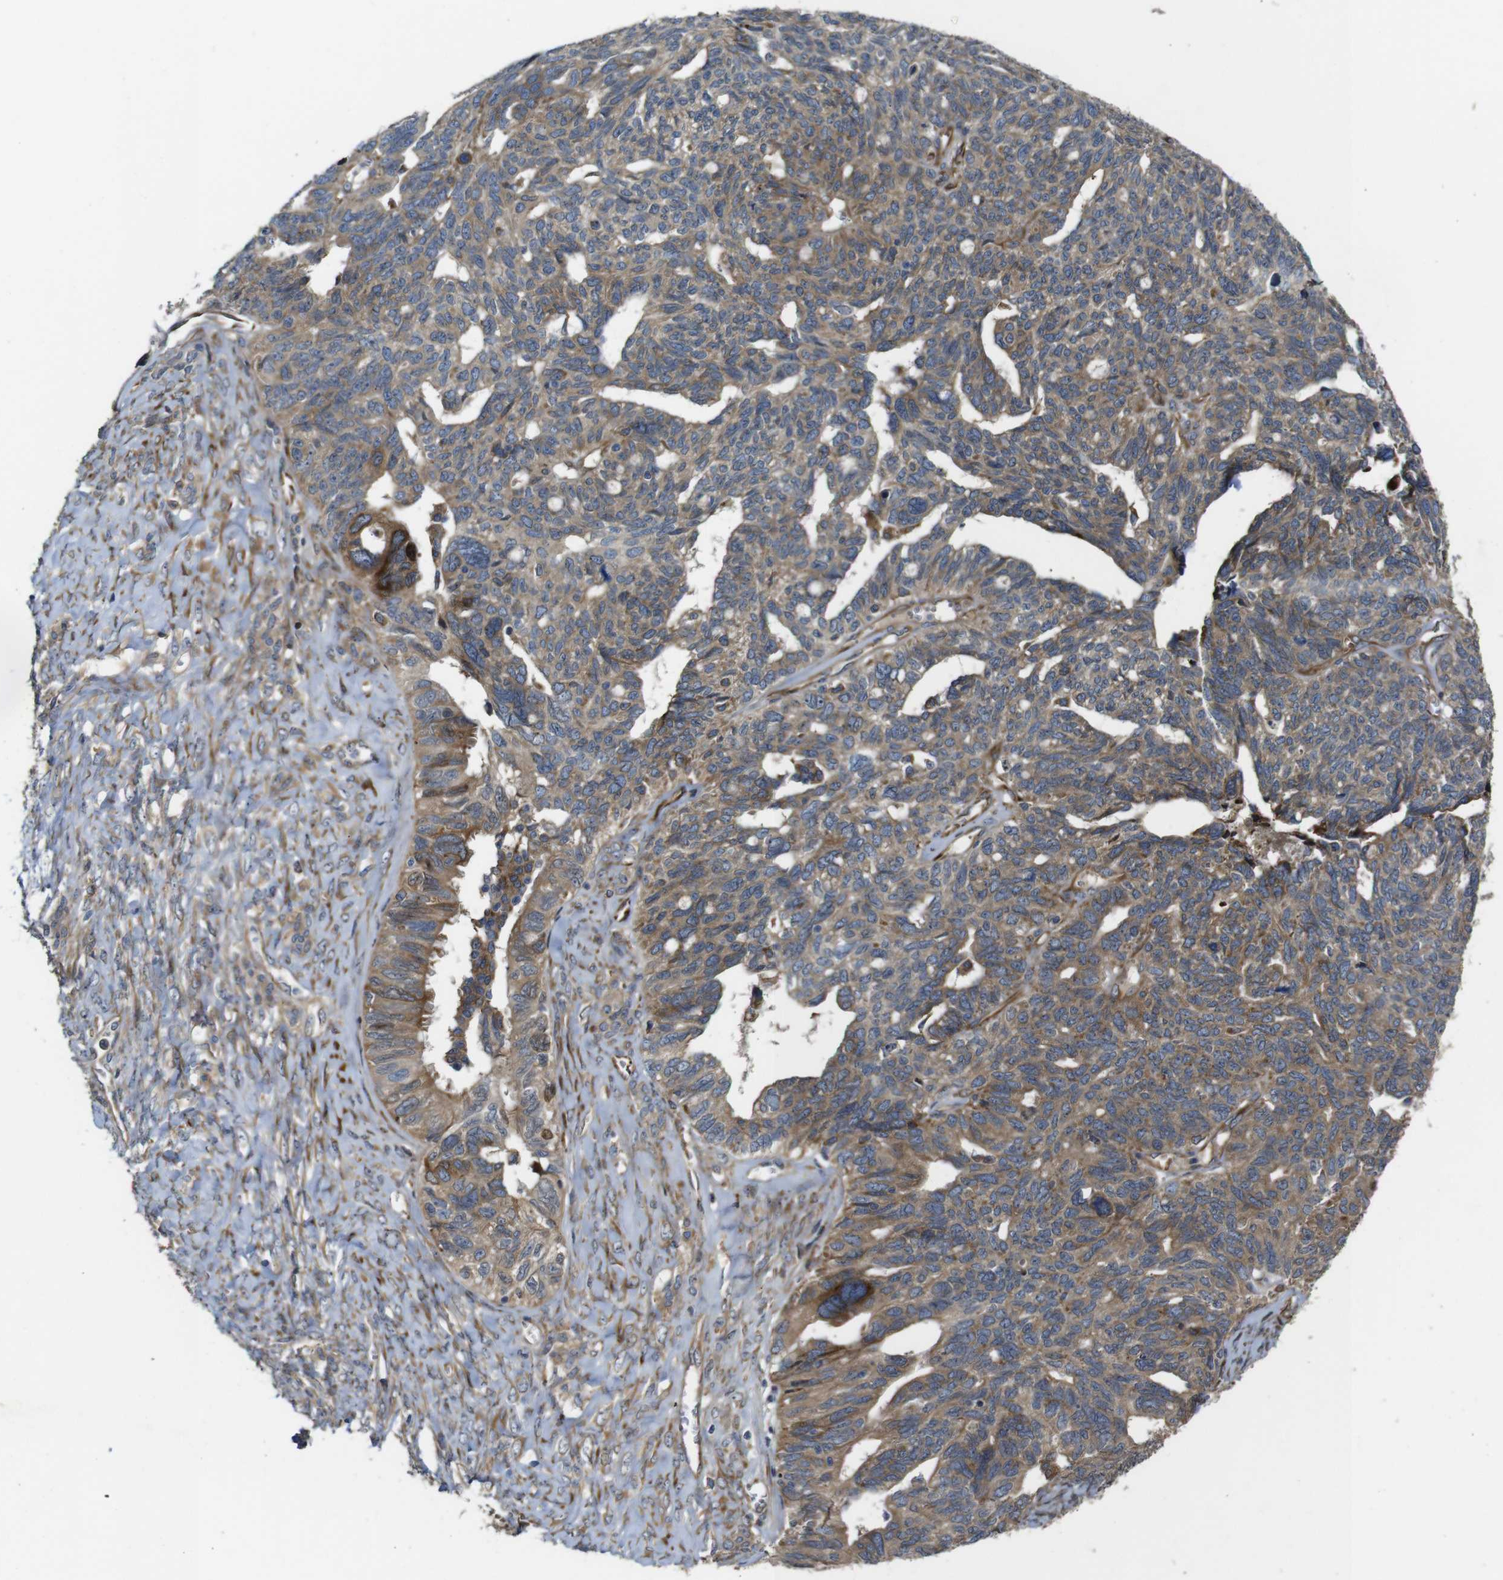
{"staining": {"intensity": "moderate", "quantity": ">75%", "location": "cytoplasmic/membranous"}, "tissue": "ovarian cancer", "cell_type": "Tumor cells", "image_type": "cancer", "snomed": [{"axis": "morphology", "description": "Cystadenocarcinoma, serous, NOS"}, {"axis": "topography", "description": "Ovary"}], "caption": "Human ovarian cancer stained with a protein marker reveals moderate staining in tumor cells.", "gene": "UBE2G2", "patient": {"sex": "female", "age": 79}}